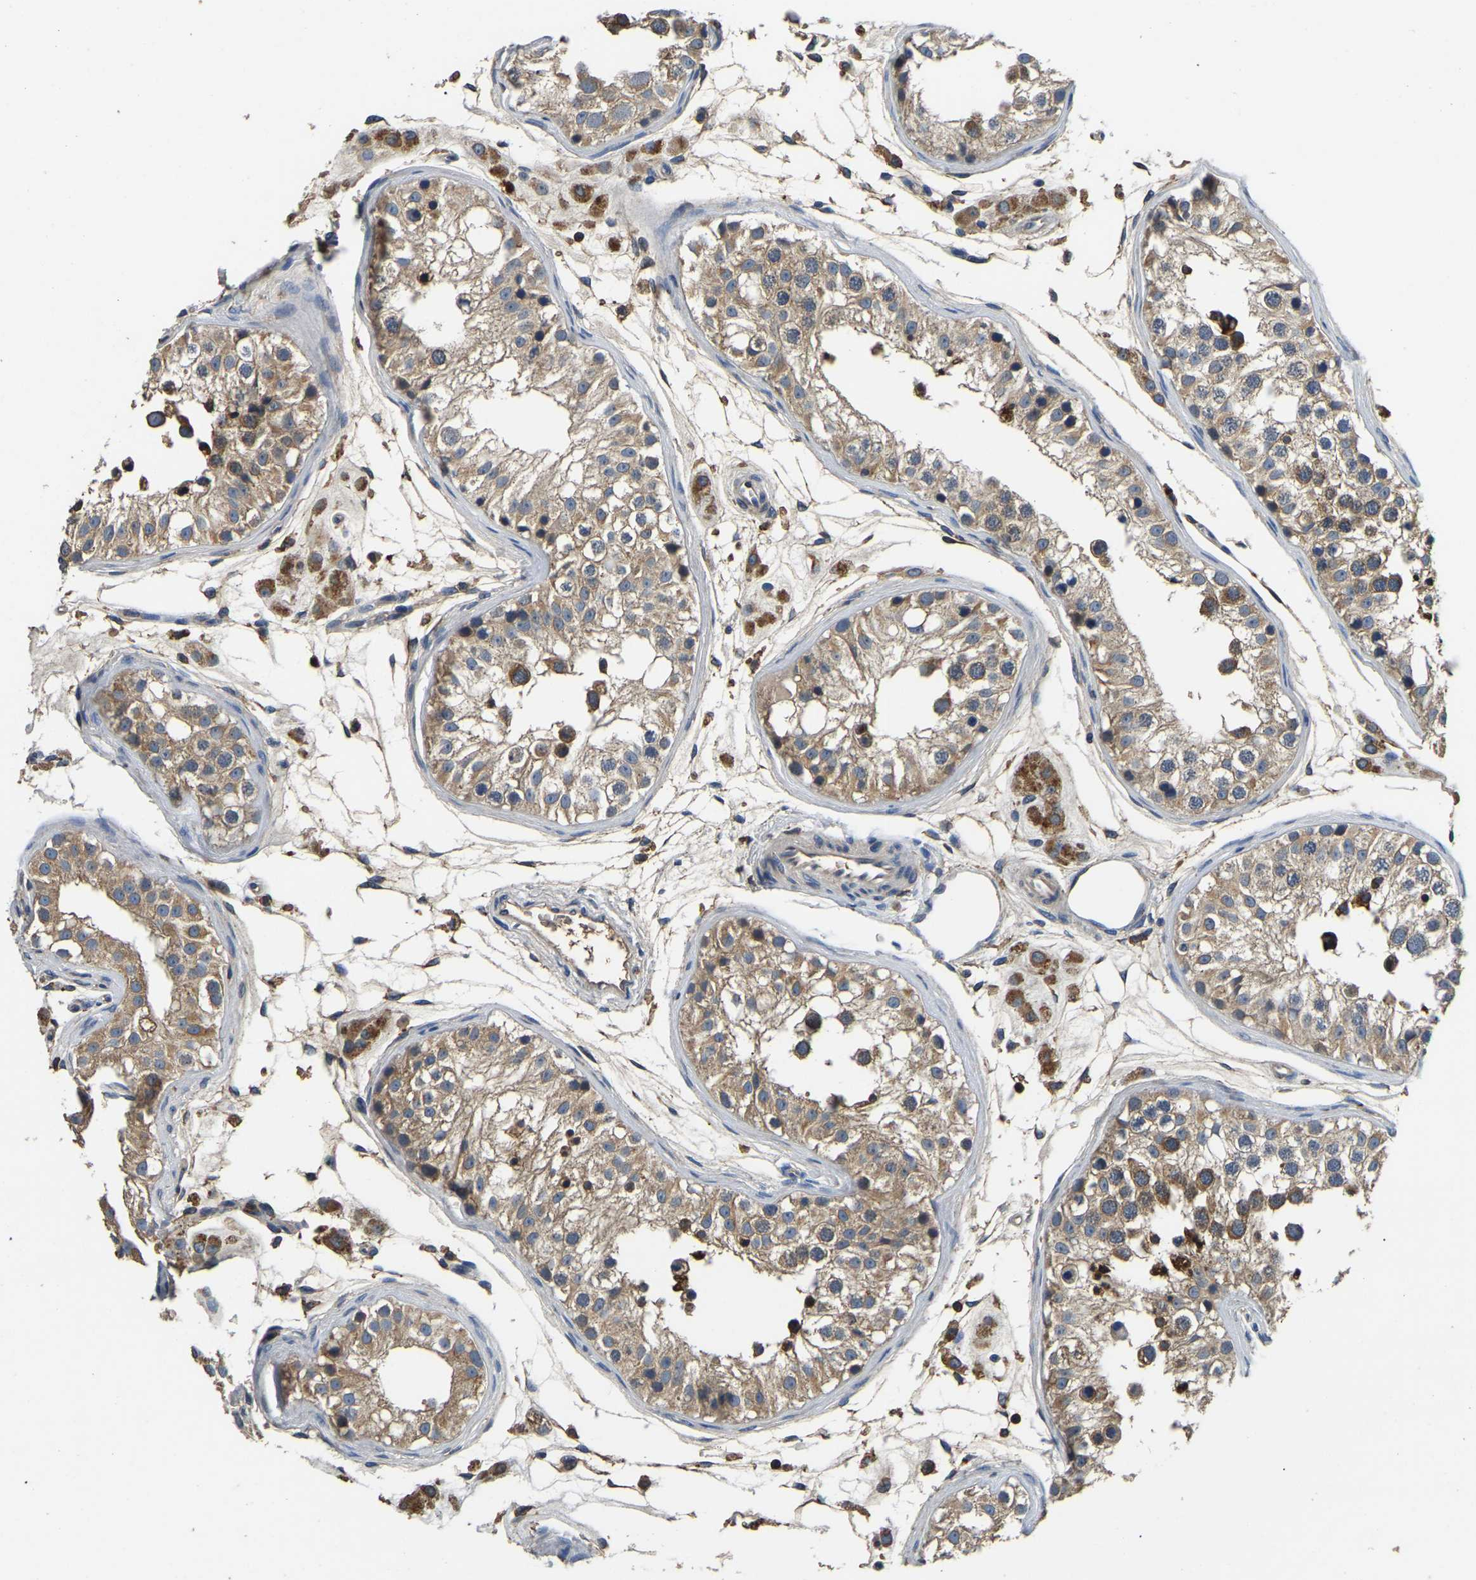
{"staining": {"intensity": "moderate", "quantity": ">75%", "location": "cytoplasmic/membranous"}, "tissue": "testis", "cell_type": "Cells in seminiferous ducts", "image_type": "normal", "snomed": [{"axis": "morphology", "description": "Normal tissue, NOS"}, {"axis": "morphology", "description": "Adenocarcinoma, metastatic, NOS"}, {"axis": "topography", "description": "Testis"}], "caption": "Protein analysis of unremarkable testis exhibits moderate cytoplasmic/membranous staining in about >75% of cells in seminiferous ducts.", "gene": "SMPD2", "patient": {"sex": "male", "age": 26}}